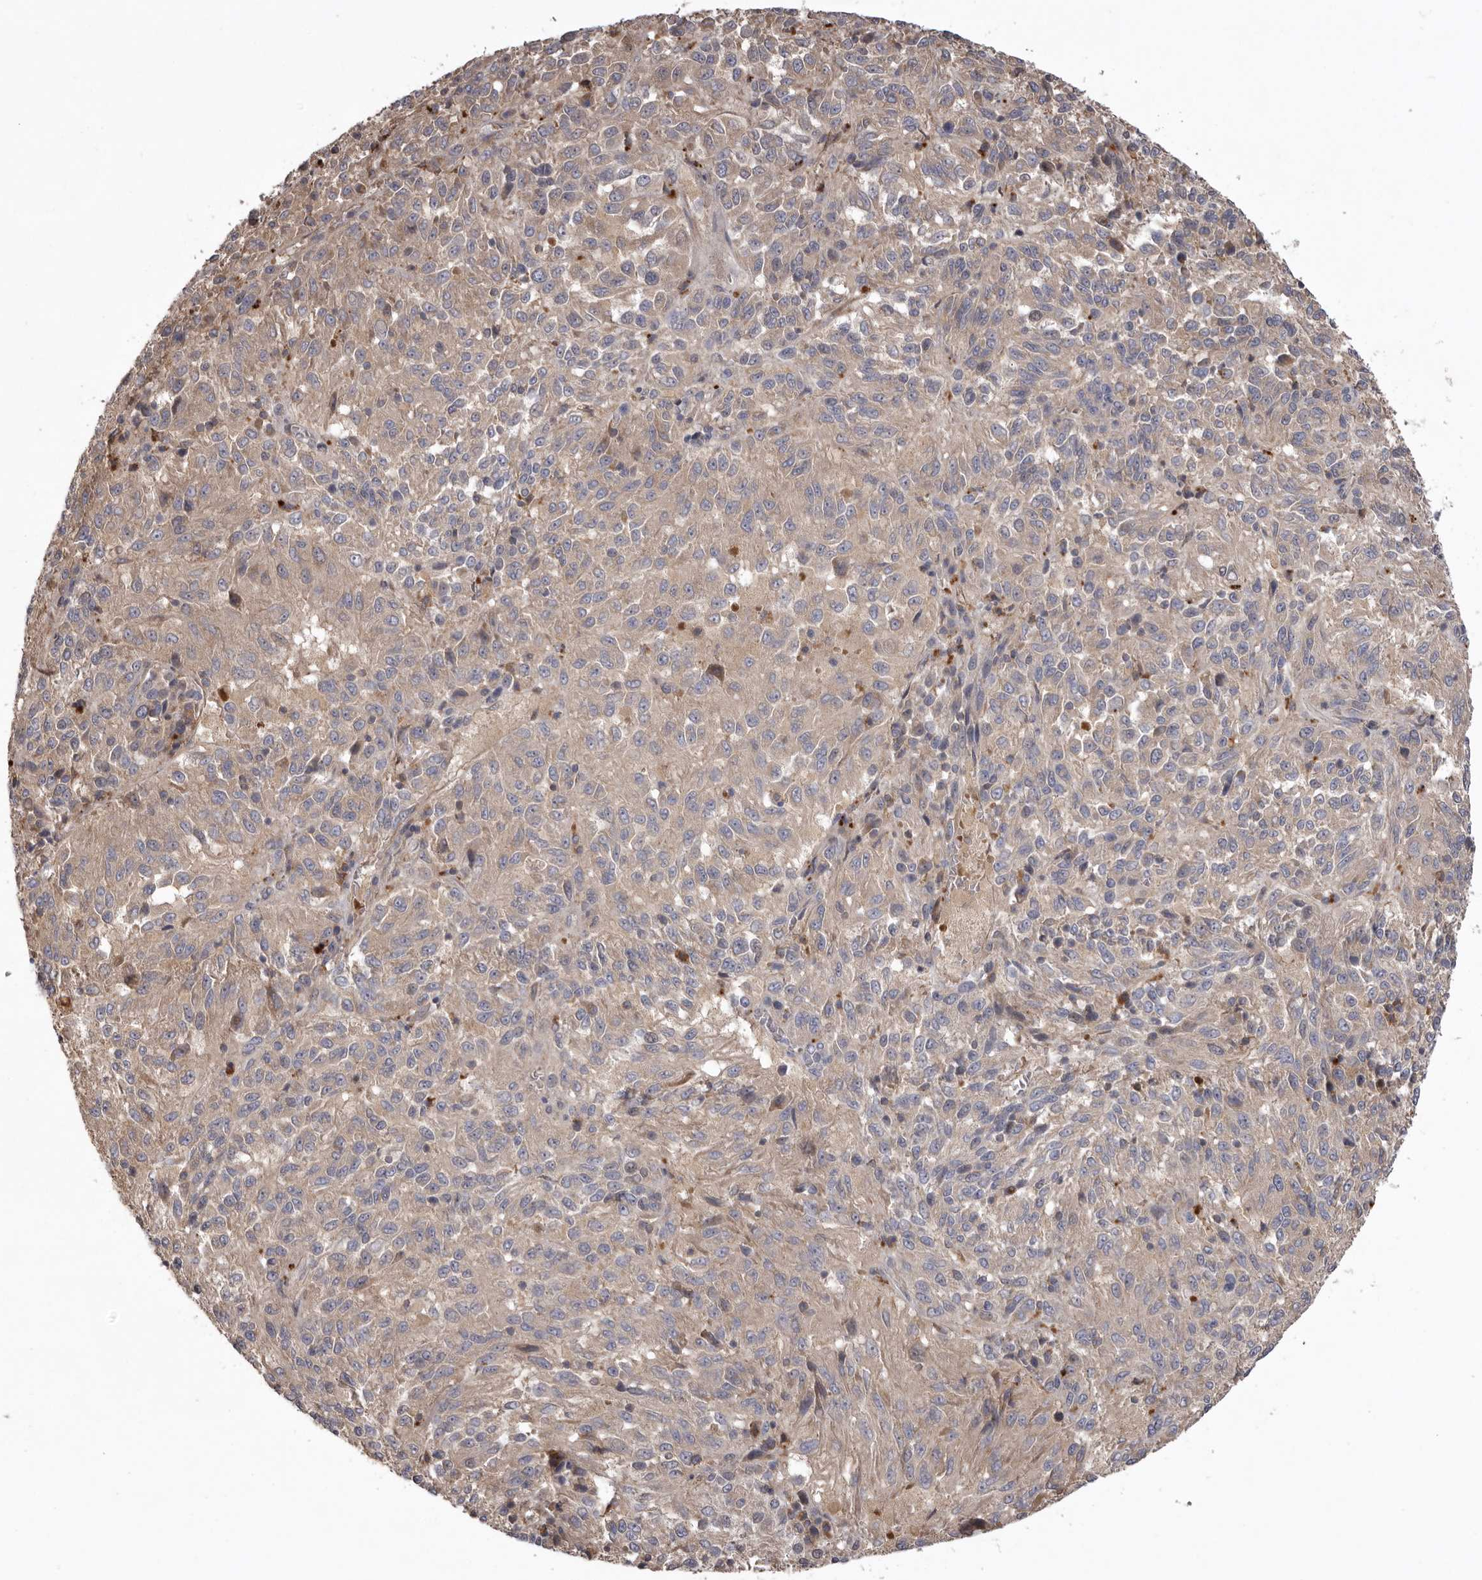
{"staining": {"intensity": "negative", "quantity": "none", "location": "none"}, "tissue": "melanoma", "cell_type": "Tumor cells", "image_type": "cancer", "snomed": [{"axis": "morphology", "description": "Malignant melanoma, Metastatic site"}, {"axis": "topography", "description": "Lung"}], "caption": "Human melanoma stained for a protein using immunohistochemistry displays no expression in tumor cells.", "gene": "WDR47", "patient": {"sex": "male", "age": 64}}